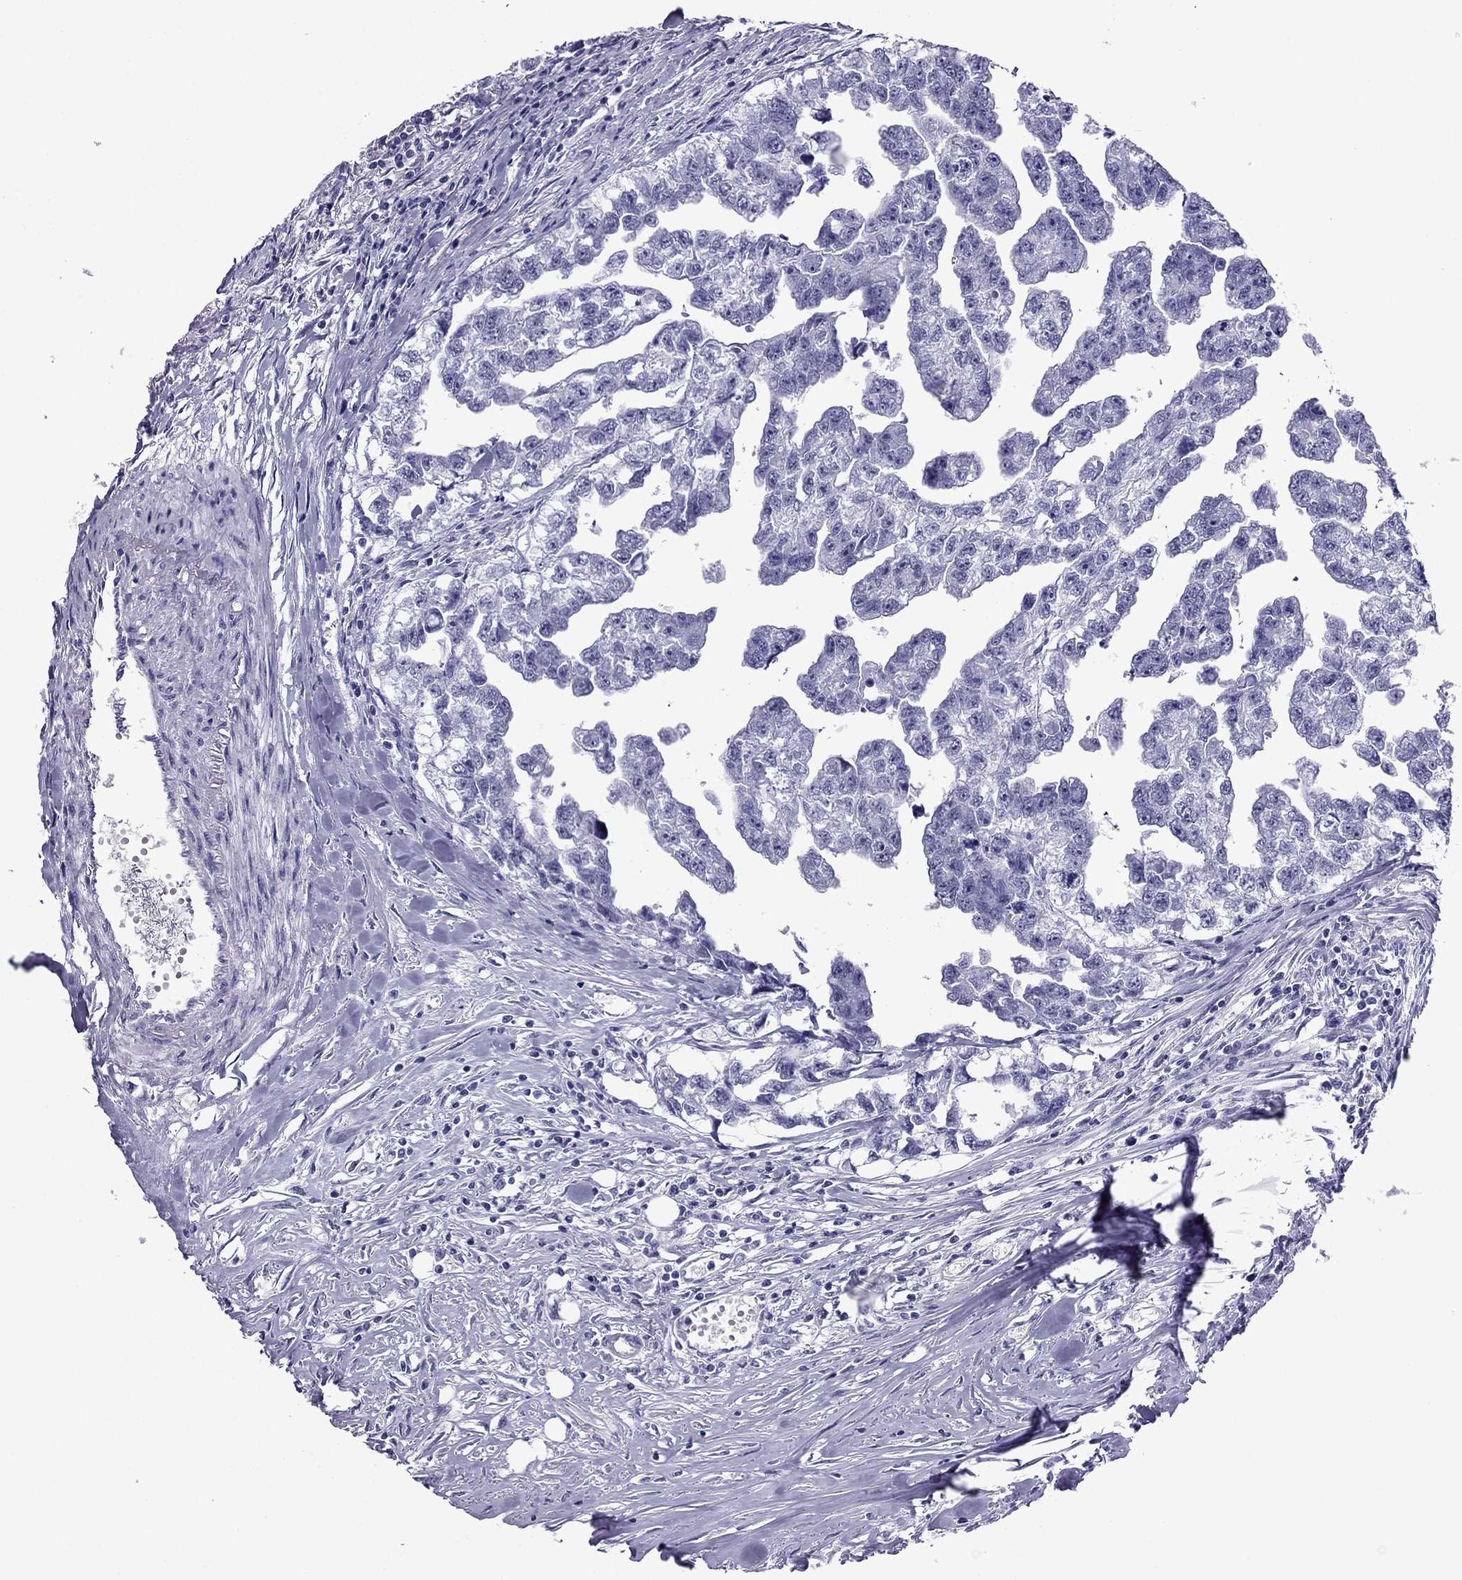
{"staining": {"intensity": "negative", "quantity": "none", "location": "none"}, "tissue": "testis cancer", "cell_type": "Tumor cells", "image_type": "cancer", "snomed": [{"axis": "morphology", "description": "Carcinoma, Embryonal, NOS"}, {"axis": "morphology", "description": "Teratoma, malignant, NOS"}, {"axis": "topography", "description": "Testis"}], "caption": "IHC histopathology image of neoplastic tissue: testis embryonal carcinoma stained with DAB shows no significant protein positivity in tumor cells.", "gene": "MYLK3", "patient": {"sex": "male", "age": 44}}